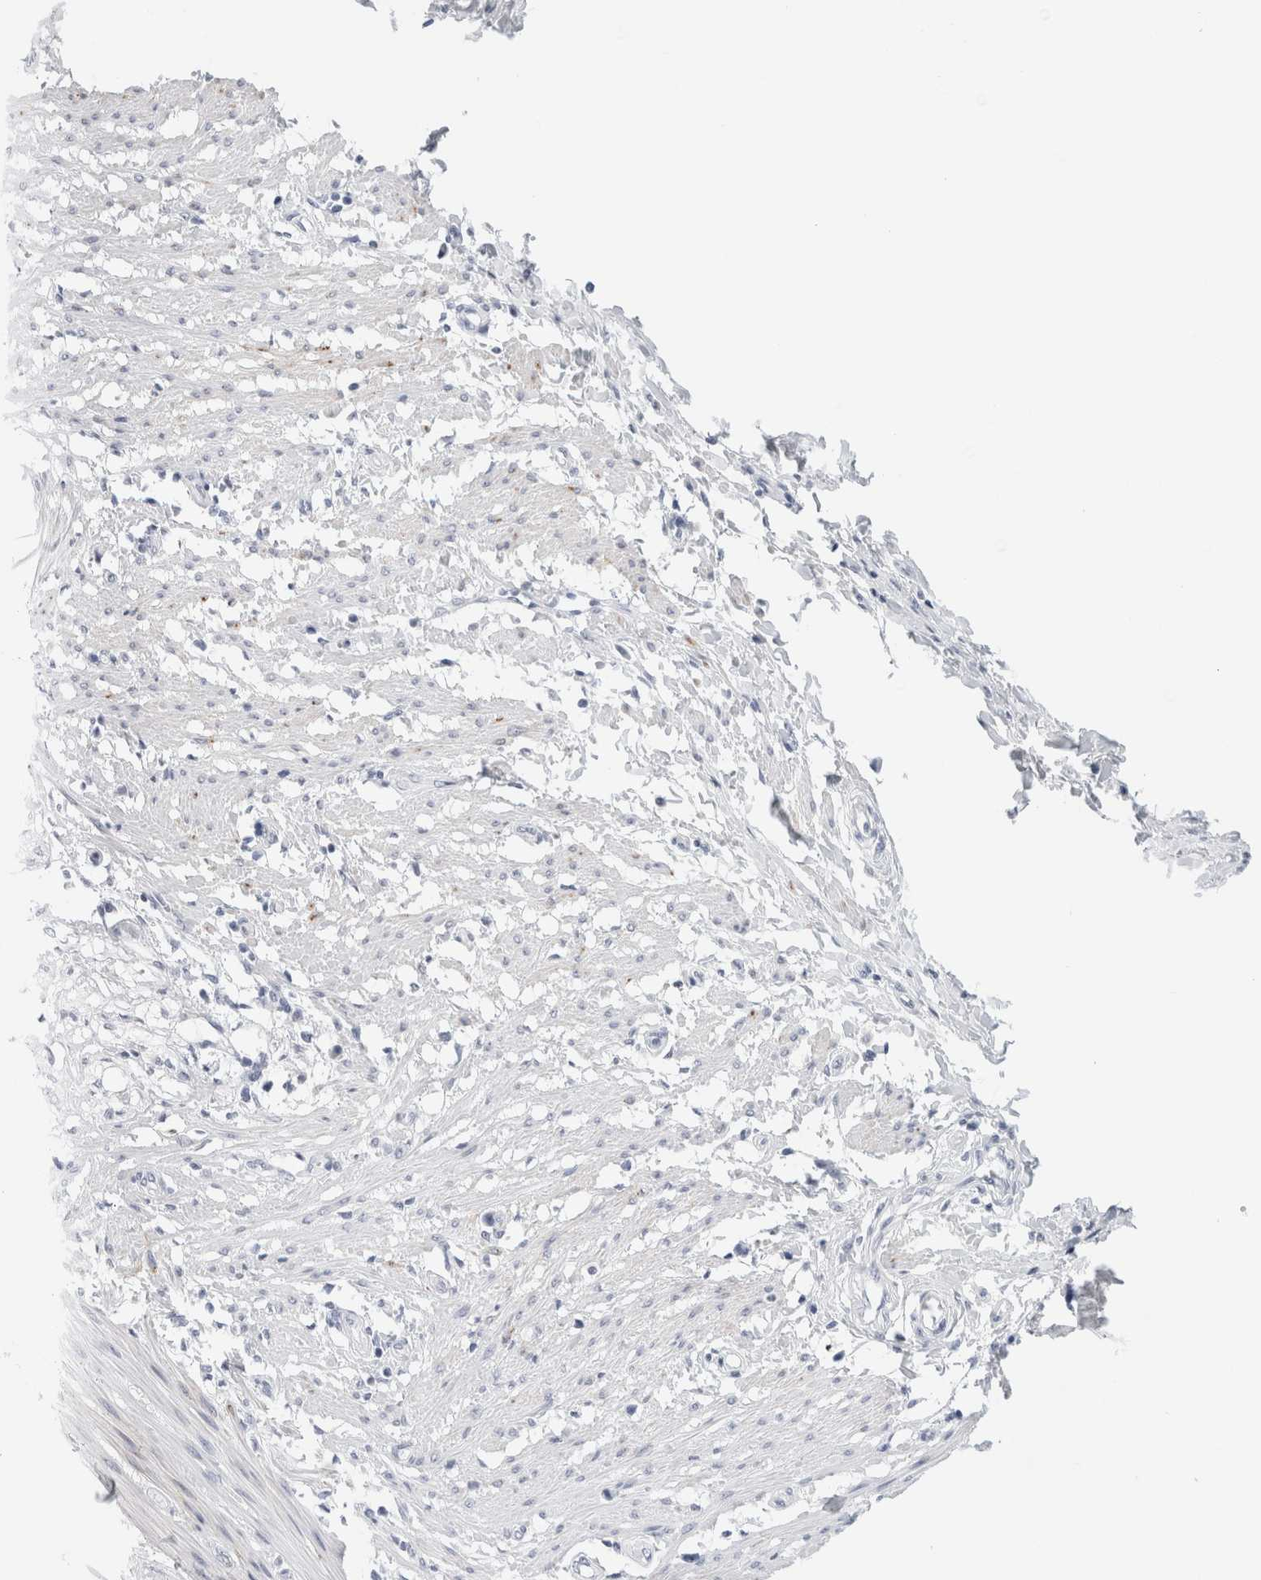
{"staining": {"intensity": "negative", "quantity": "none", "location": "none"}, "tissue": "smooth muscle", "cell_type": "Smooth muscle cells", "image_type": "normal", "snomed": [{"axis": "morphology", "description": "Normal tissue, NOS"}, {"axis": "morphology", "description": "Adenocarcinoma, NOS"}, {"axis": "topography", "description": "Smooth muscle"}, {"axis": "topography", "description": "Colon"}], "caption": "A histopathology image of smooth muscle stained for a protein displays no brown staining in smooth muscle cells. The staining was performed using DAB to visualize the protein expression in brown, while the nuclei were stained in blue with hematoxylin (Magnification: 20x).", "gene": "MUC15", "patient": {"sex": "male", "age": 14}}